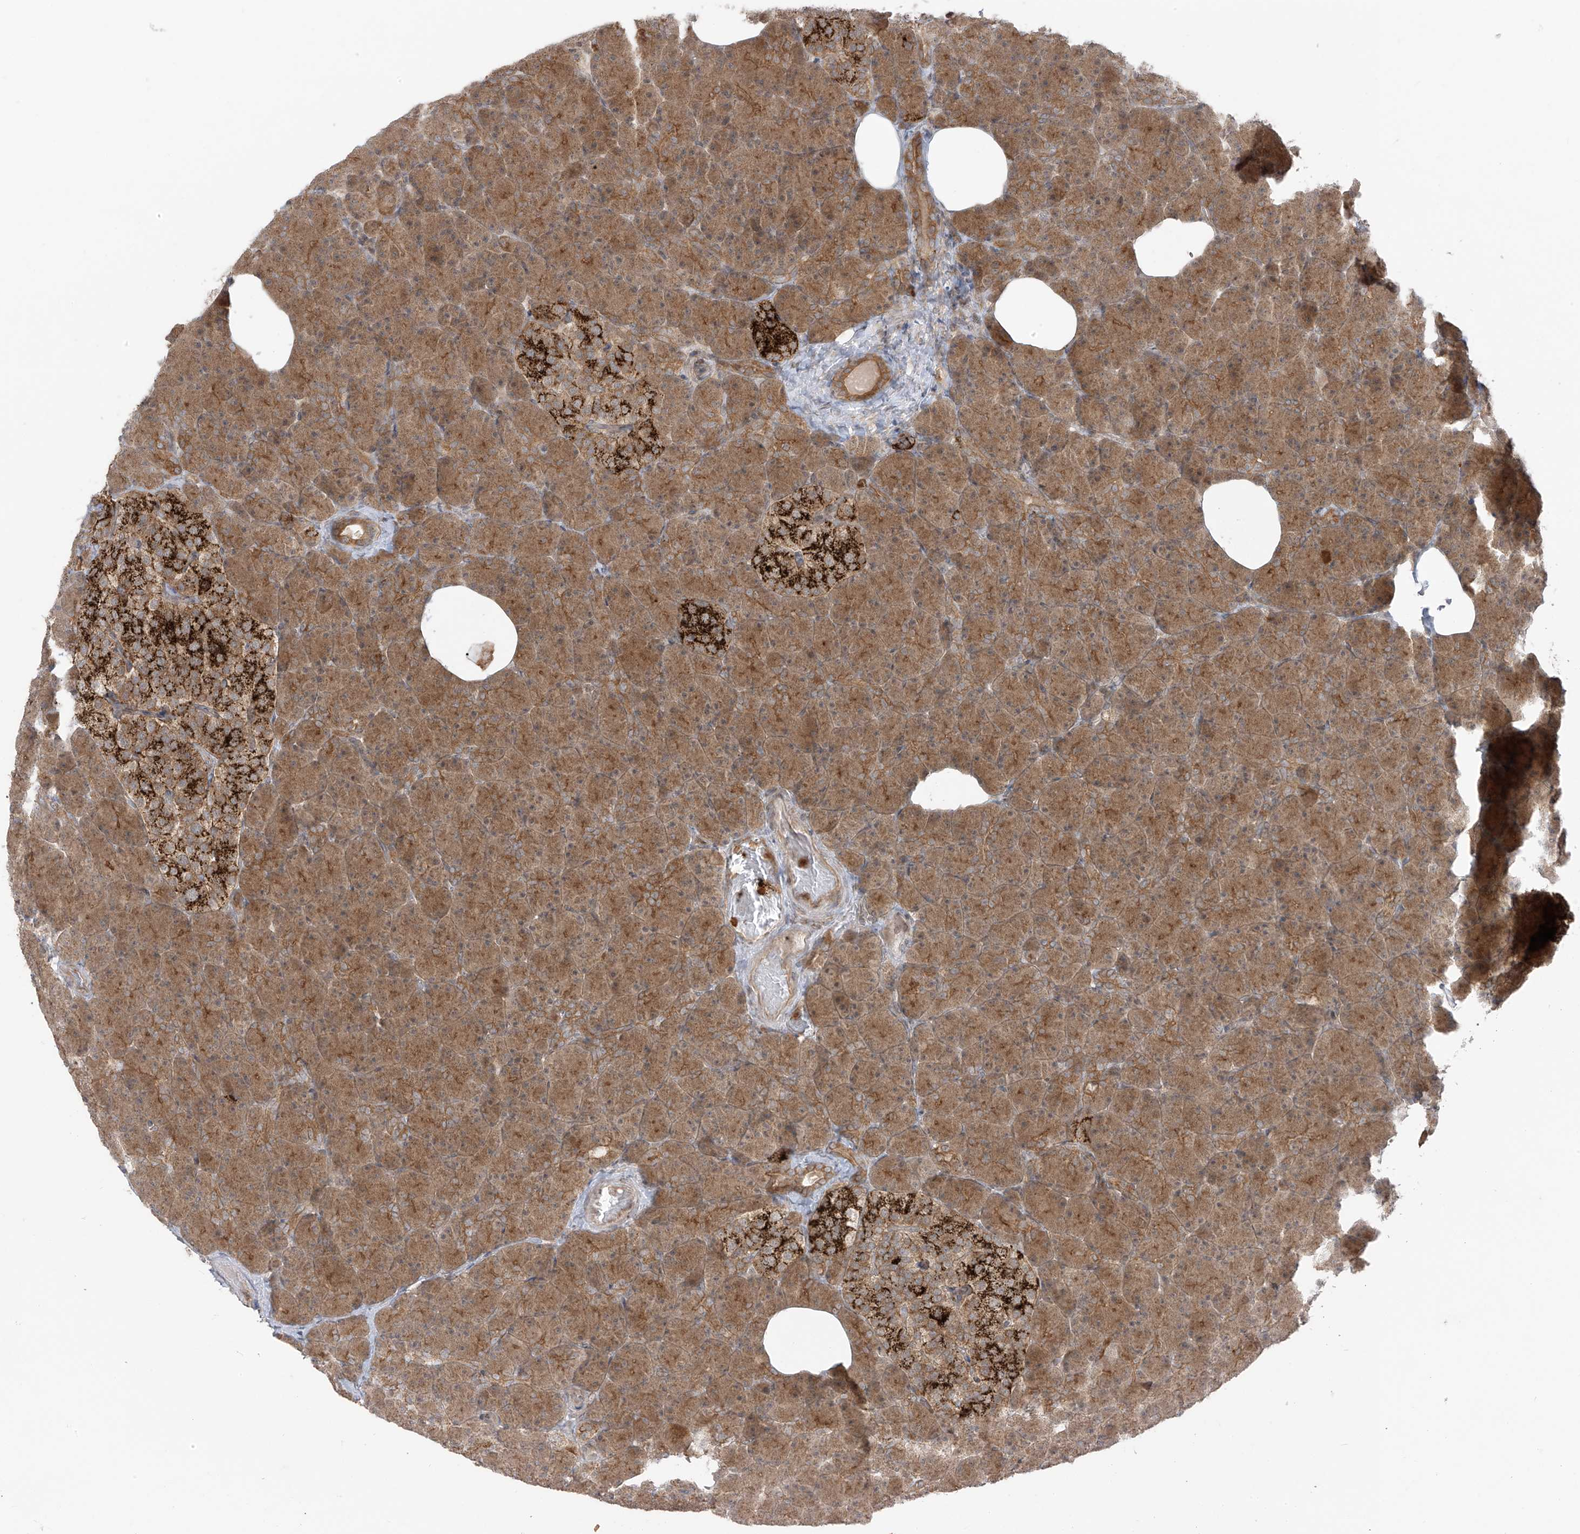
{"staining": {"intensity": "moderate", "quantity": ">75%", "location": "cytoplasmic/membranous"}, "tissue": "pancreas", "cell_type": "Exocrine glandular cells", "image_type": "normal", "snomed": [{"axis": "morphology", "description": "Normal tissue, NOS"}, {"axis": "topography", "description": "Pancreas"}], "caption": "Moderate cytoplasmic/membranous expression is identified in approximately >75% of exocrine glandular cells in unremarkable pancreas. Immunohistochemistry stains the protein in brown and the nuclei are stained blue.", "gene": "PDE11A", "patient": {"sex": "female", "age": 43}}